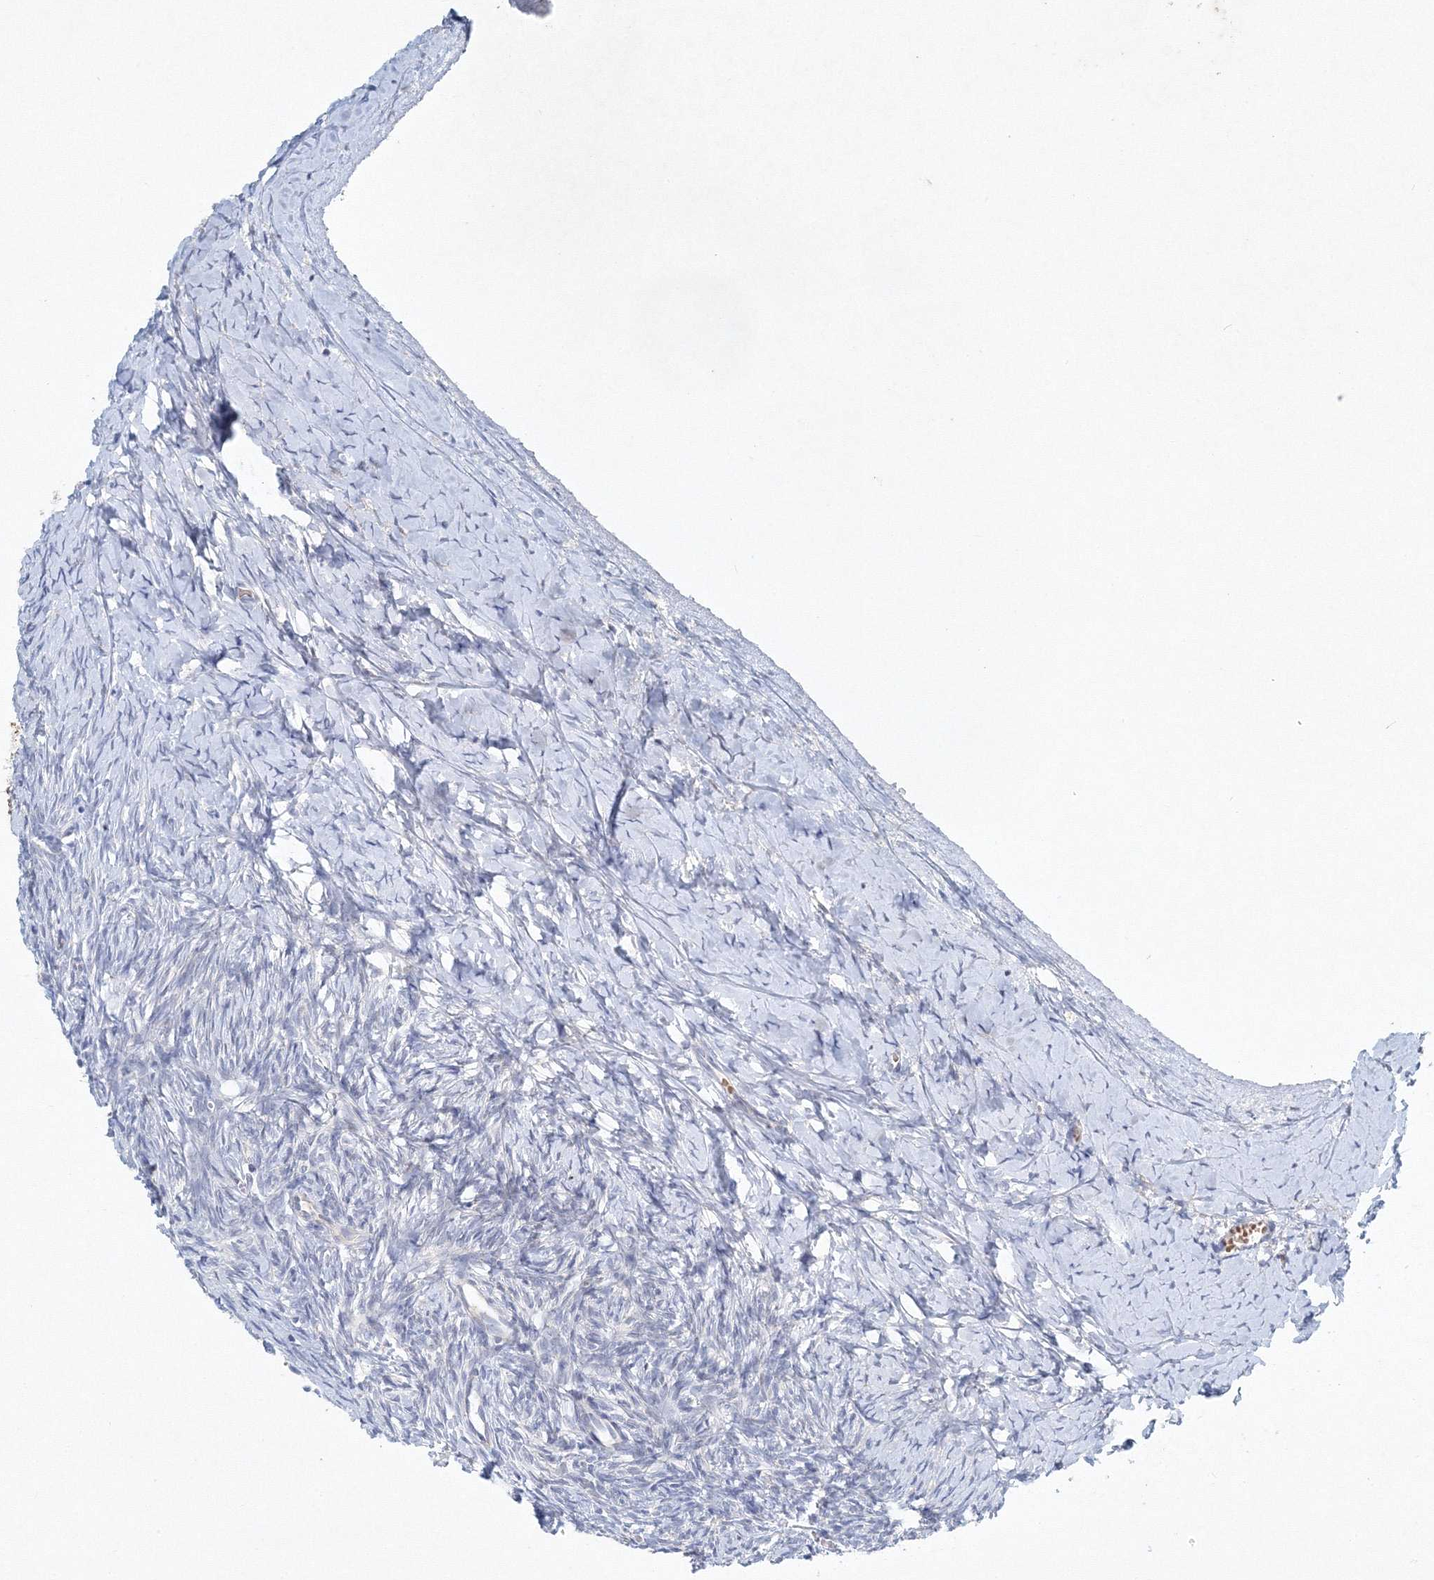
{"staining": {"intensity": "negative", "quantity": "none", "location": "none"}, "tissue": "ovary", "cell_type": "Ovarian stroma cells", "image_type": "normal", "snomed": [{"axis": "morphology", "description": "Normal tissue, NOS"}, {"axis": "morphology", "description": "Developmental malformation"}, {"axis": "topography", "description": "Ovary"}], "caption": "IHC micrograph of benign human ovary stained for a protein (brown), which demonstrates no positivity in ovarian stroma cells.", "gene": "SH3BP5", "patient": {"sex": "female", "age": 39}}